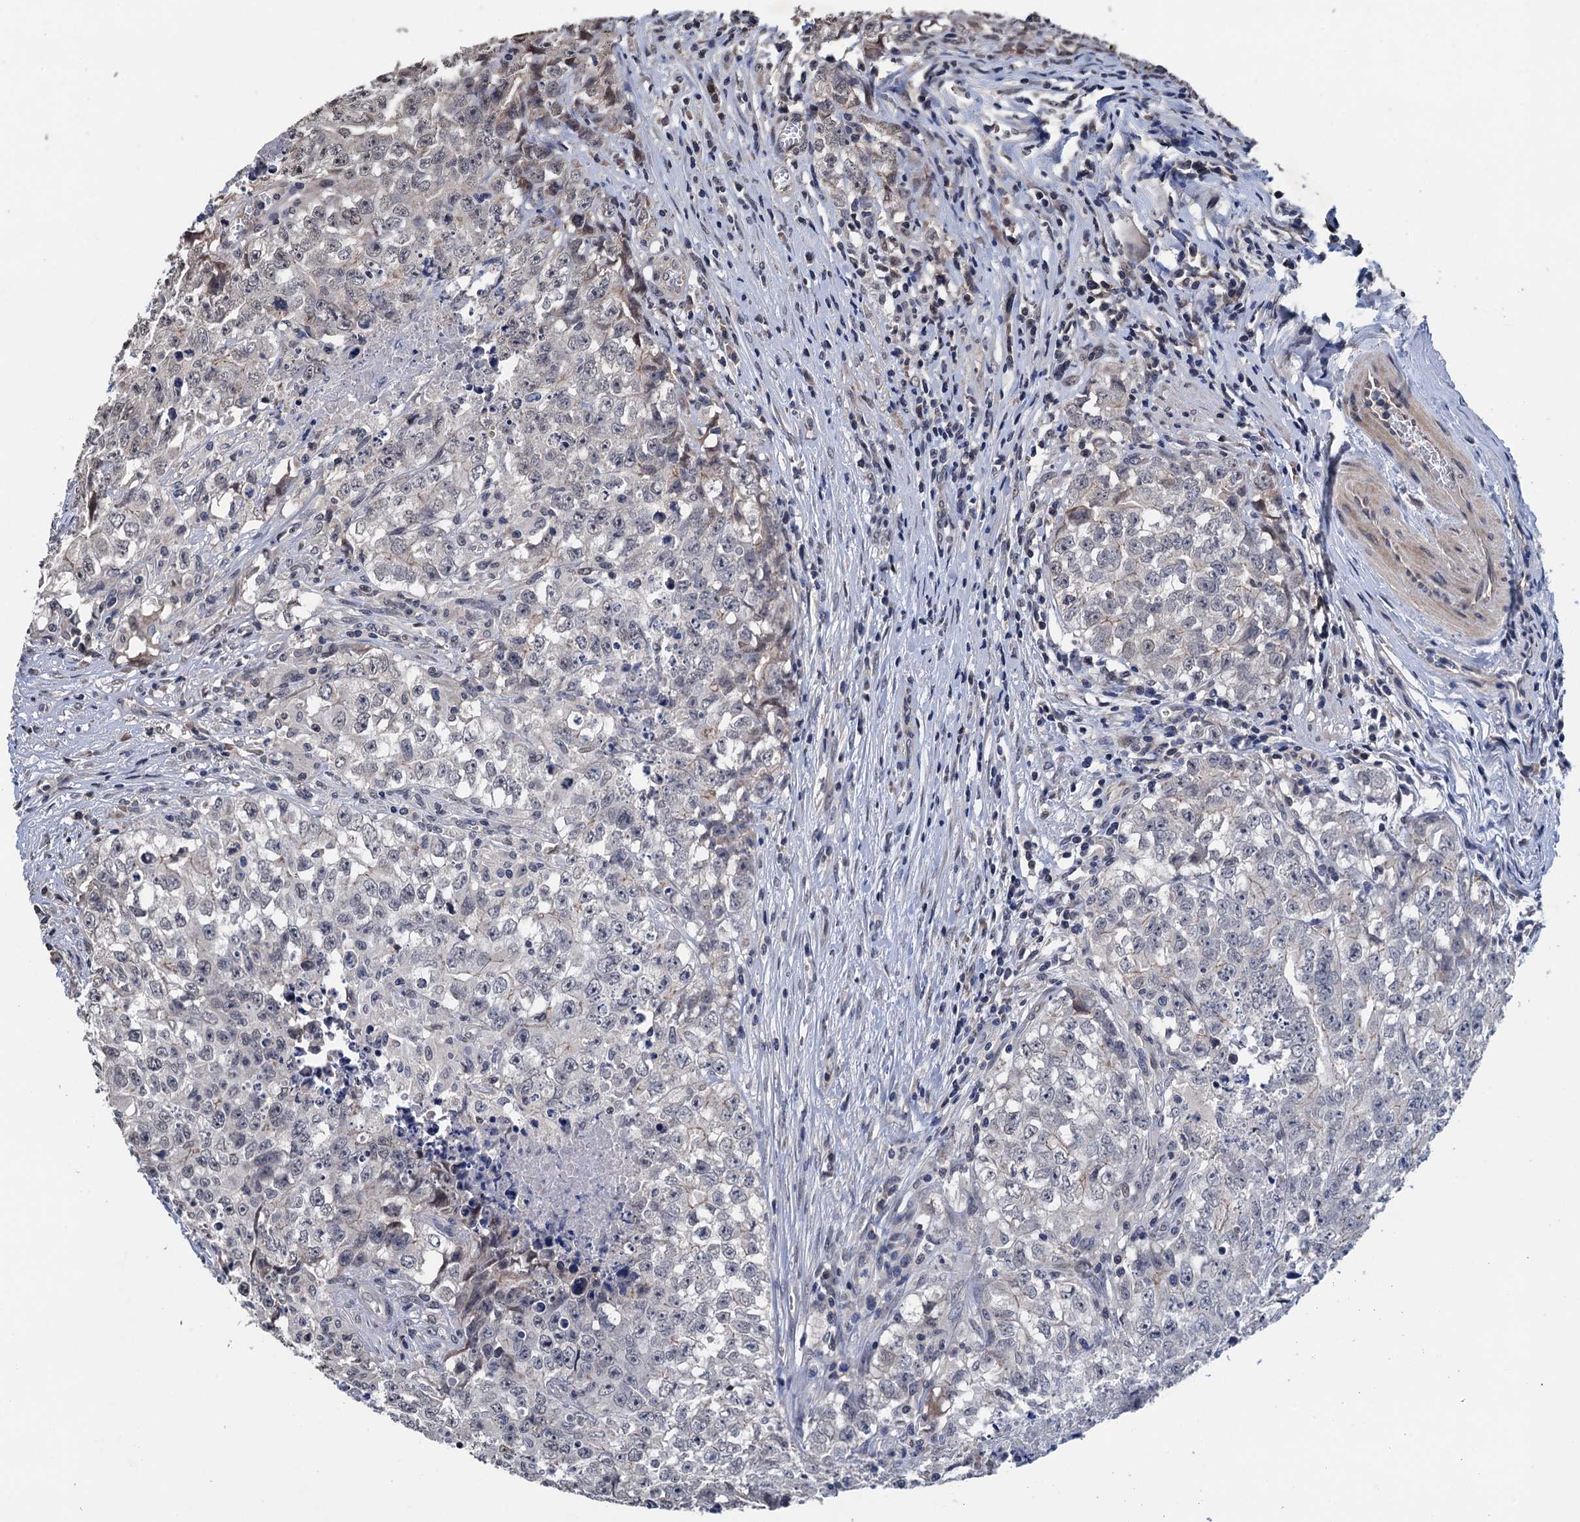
{"staining": {"intensity": "negative", "quantity": "none", "location": "none"}, "tissue": "testis cancer", "cell_type": "Tumor cells", "image_type": "cancer", "snomed": [{"axis": "morphology", "description": "Seminoma, NOS"}, {"axis": "morphology", "description": "Carcinoma, Embryonal, NOS"}, {"axis": "topography", "description": "Testis"}], "caption": "Protein analysis of testis cancer reveals no significant staining in tumor cells.", "gene": "ART5", "patient": {"sex": "male", "age": 43}}